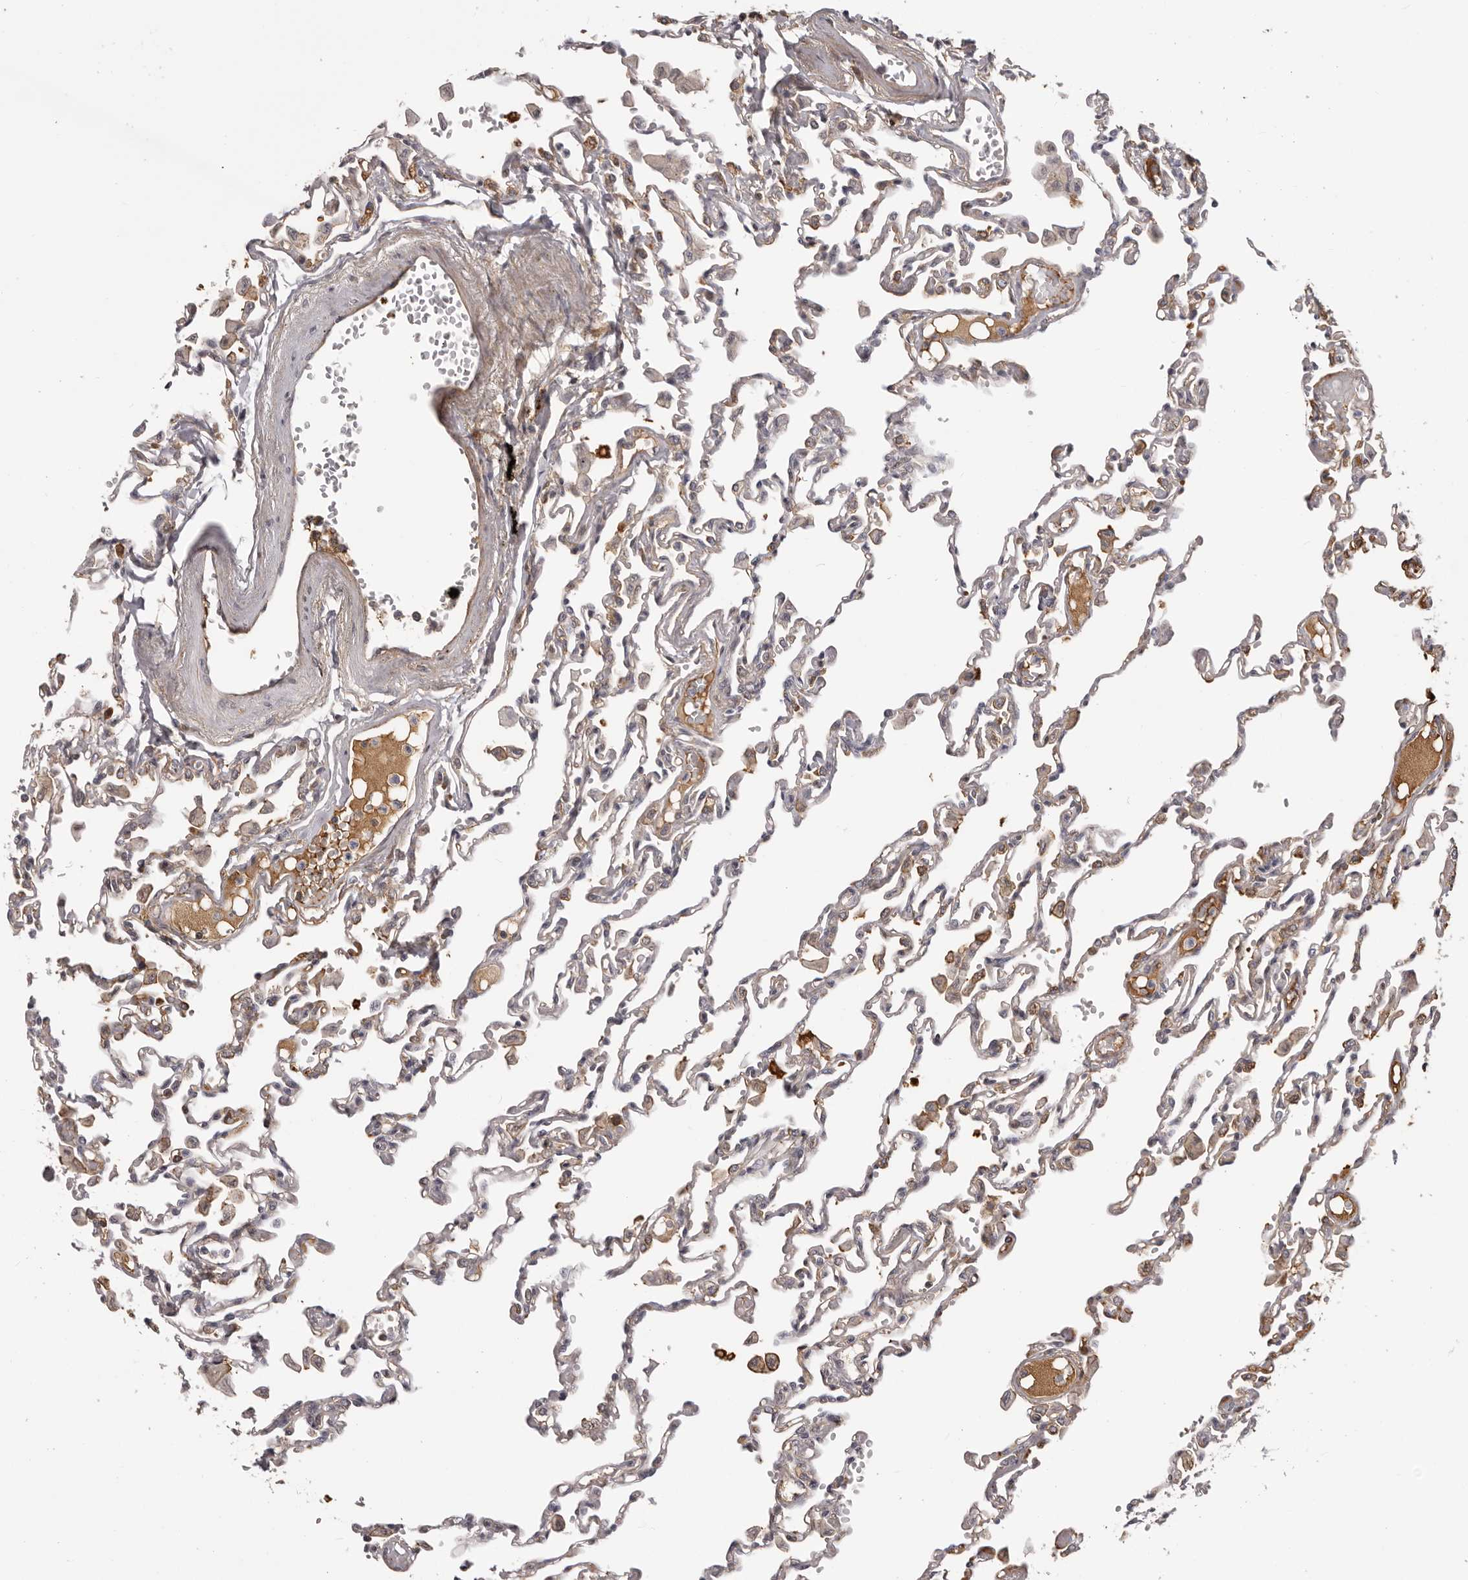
{"staining": {"intensity": "negative", "quantity": "none", "location": "none"}, "tissue": "lung", "cell_type": "Alveolar cells", "image_type": "normal", "snomed": [{"axis": "morphology", "description": "Normal tissue, NOS"}, {"axis": "topography", "description": "Bronchus"}, {"axis": "topography", "description": "Lung"}], "caption": "DAB immunohistochemical staining of unremarkable human lung demonstrates no significant expression in alveolar cells.", "gene": "OTUD3", "patient": {"sex": "female", "age": 49}}